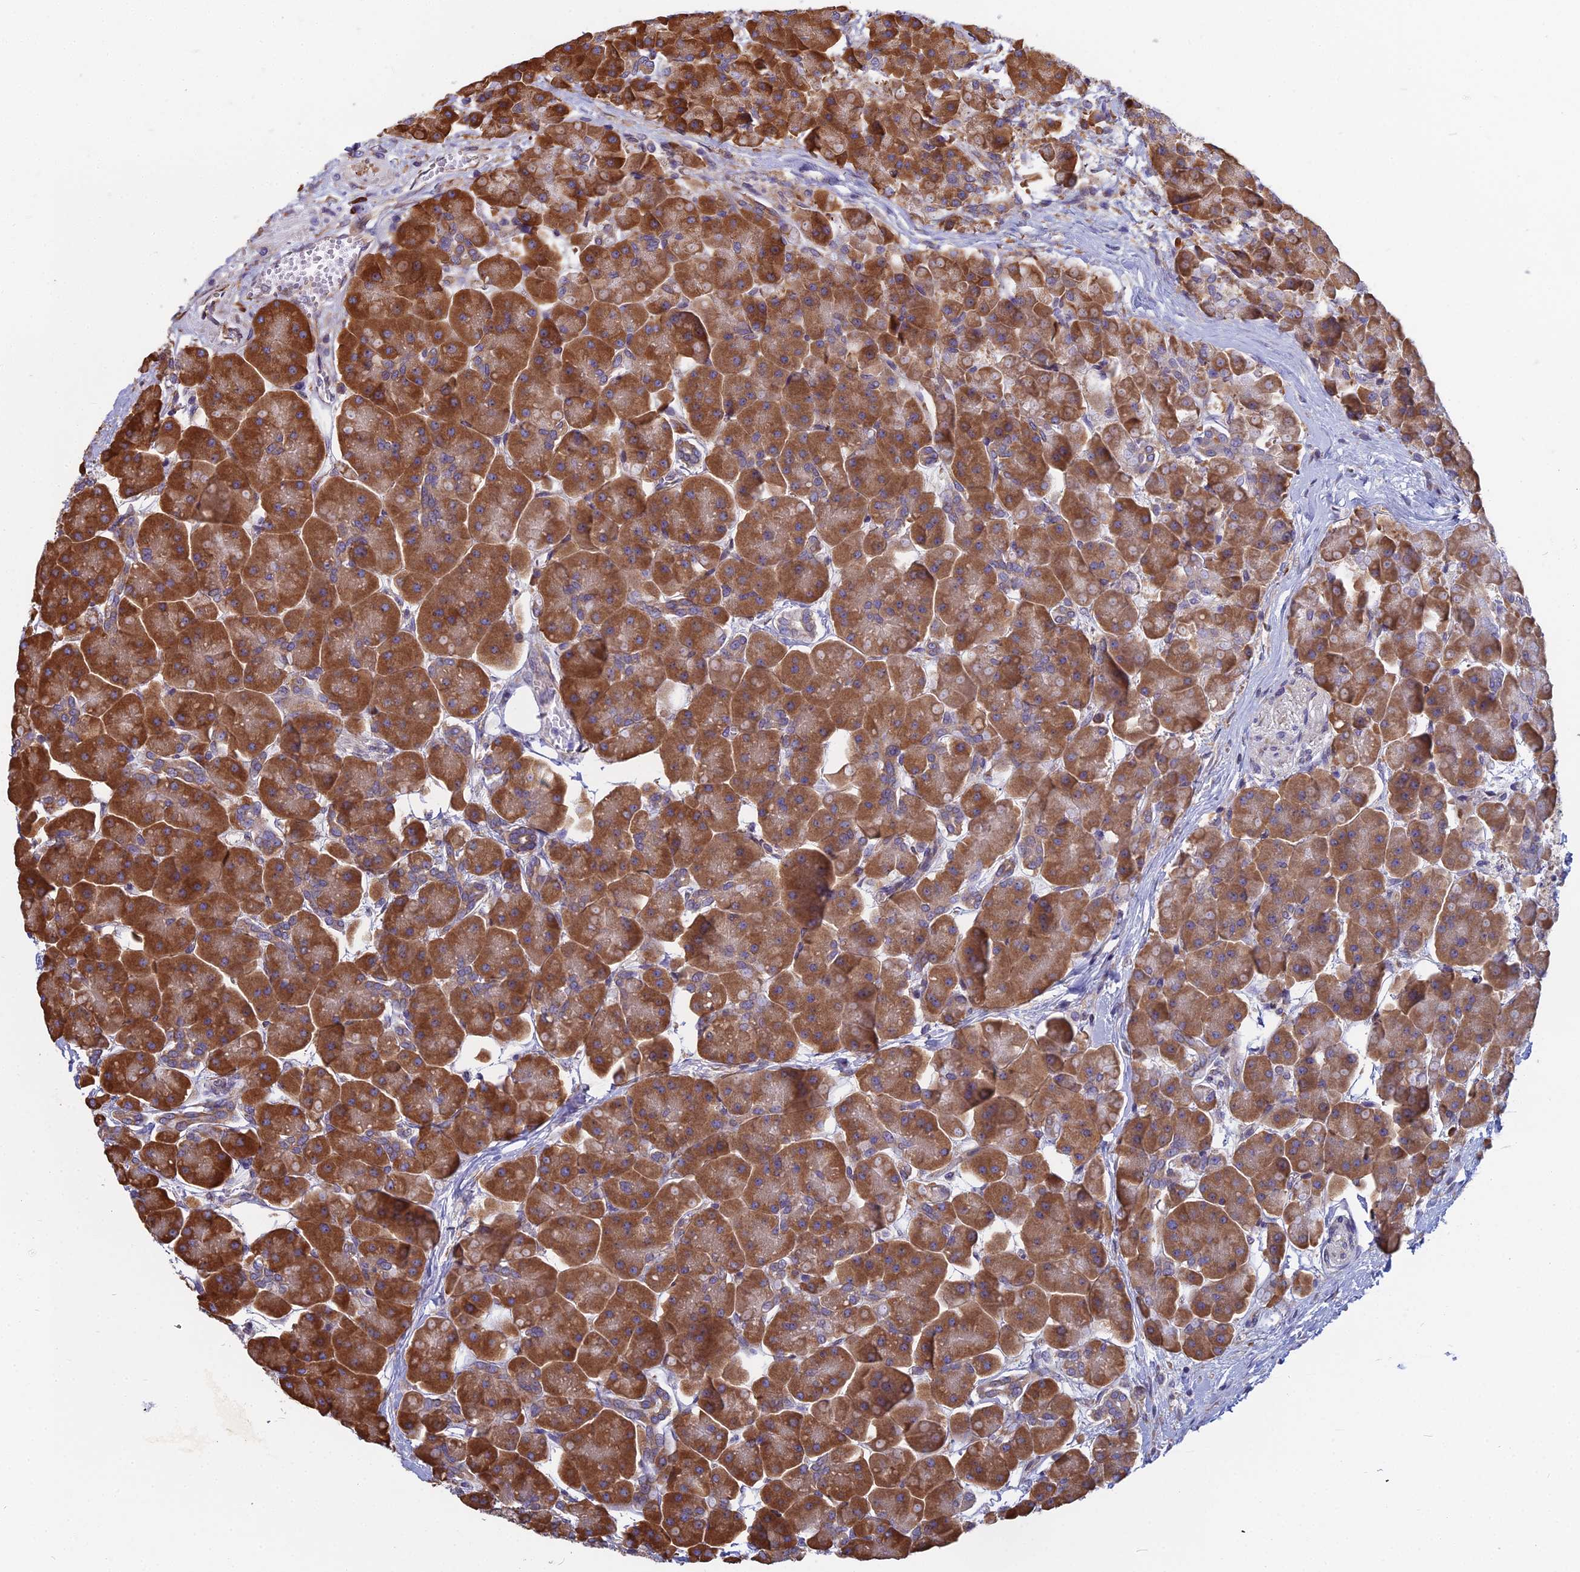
{"staining": {"intensity": "strong", "quantity": ">75%", "location": "cytoplasmic/membranous"}, "tissue": "pancreas", "cell_type": "Exocrine glandular cells", "image_type": "normal", "snomed": [{"axis": "morphology", "description": "Normal tissue, NOS"}, {"axis": "topography", "description": "Pancreas"}], "caption": "This micrograph displays IHC staining of benign pancreas, with high strong cytoplasmic/membranous staining in approximately >75% of exocrine glandular cells.", "gene": "KIAA1143", "patient": {"sex": "male", "age": 66}}